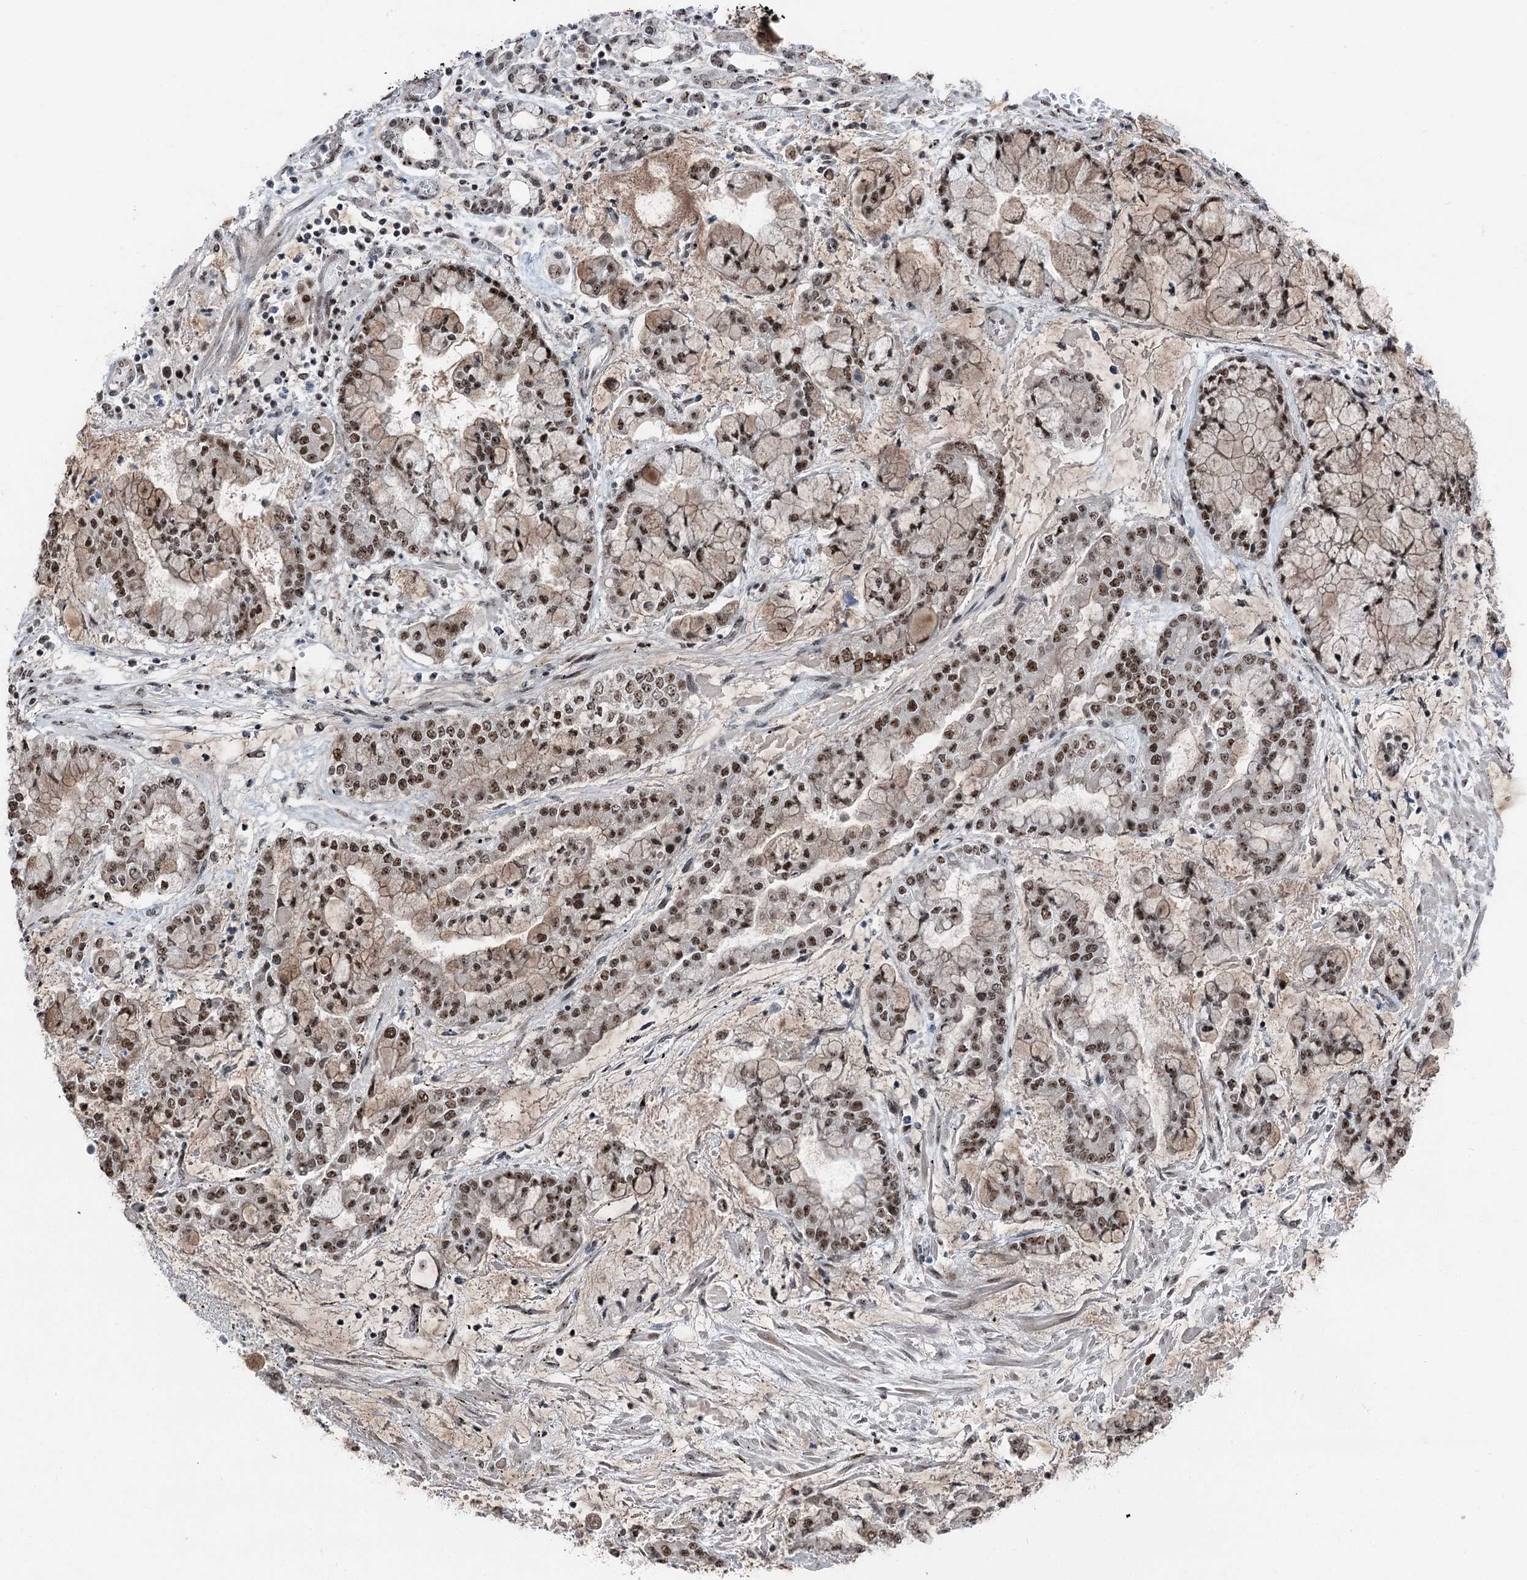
{"staining": {"intensity": "moderate", "quantity": ">75%", "location": "nuclear"}, "tissue": "stomach cancer", "cell_type": "Tumor cells", "image_type": "cancer", "snomed": [{"axis": "morphology", "description": "Normal tissue, NOS"}, {"axis": "morphology", "description": "Adenocarcinoma, NOS"}, {"axis": "topography", "description": "Stomach, upper"}, {"axis": "topography", "description": "Stomach"}], "caption": "Protein expression analysis of stomach cancer (adenocarcinoma) reveals moderate nuclear staining in approximately >75% of tumor cells.", "gene": "POLR2H", "patient": {"sex": "male", "age": 76}}